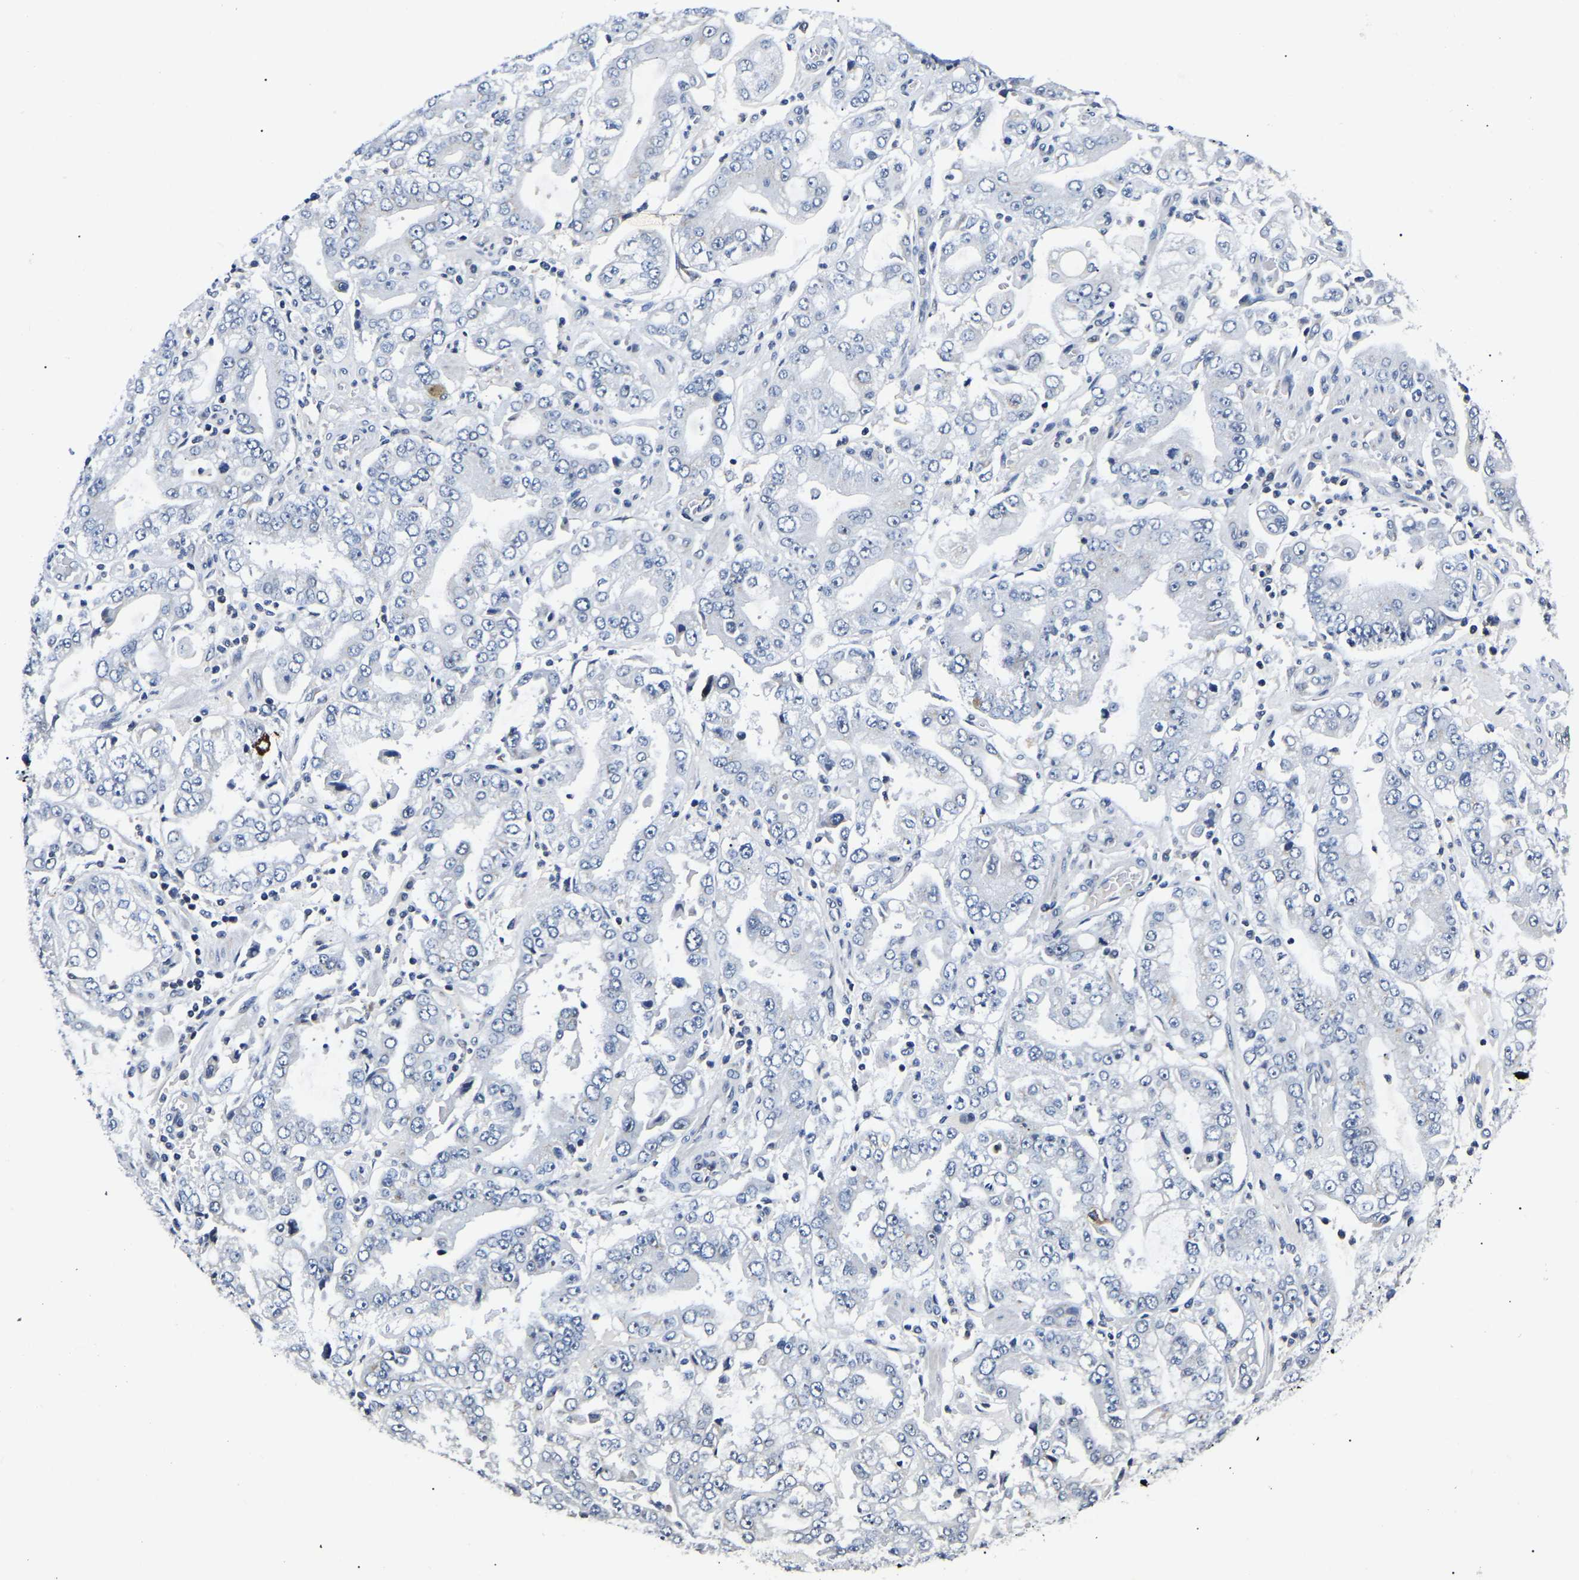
{"staining": {"intensity": "negative", "quantity": "none", "location": "none"}, "tissue": "stomach cancer", "cell_type": "Tumor cells", "image_type": "cancer", "snomed": [{"axis": "morphology", "description": "Adenocarcinoma, NOS"}, {"axis": "topography", "description": "Stomach"}], "caption": "The immunohistochemistry histopathology image has no significant staining in tumor cells of stomach cancer (adenocarcinoma) tissue.", "gene": "RBM28", "patient": {"sex": "male", "age": 76}}